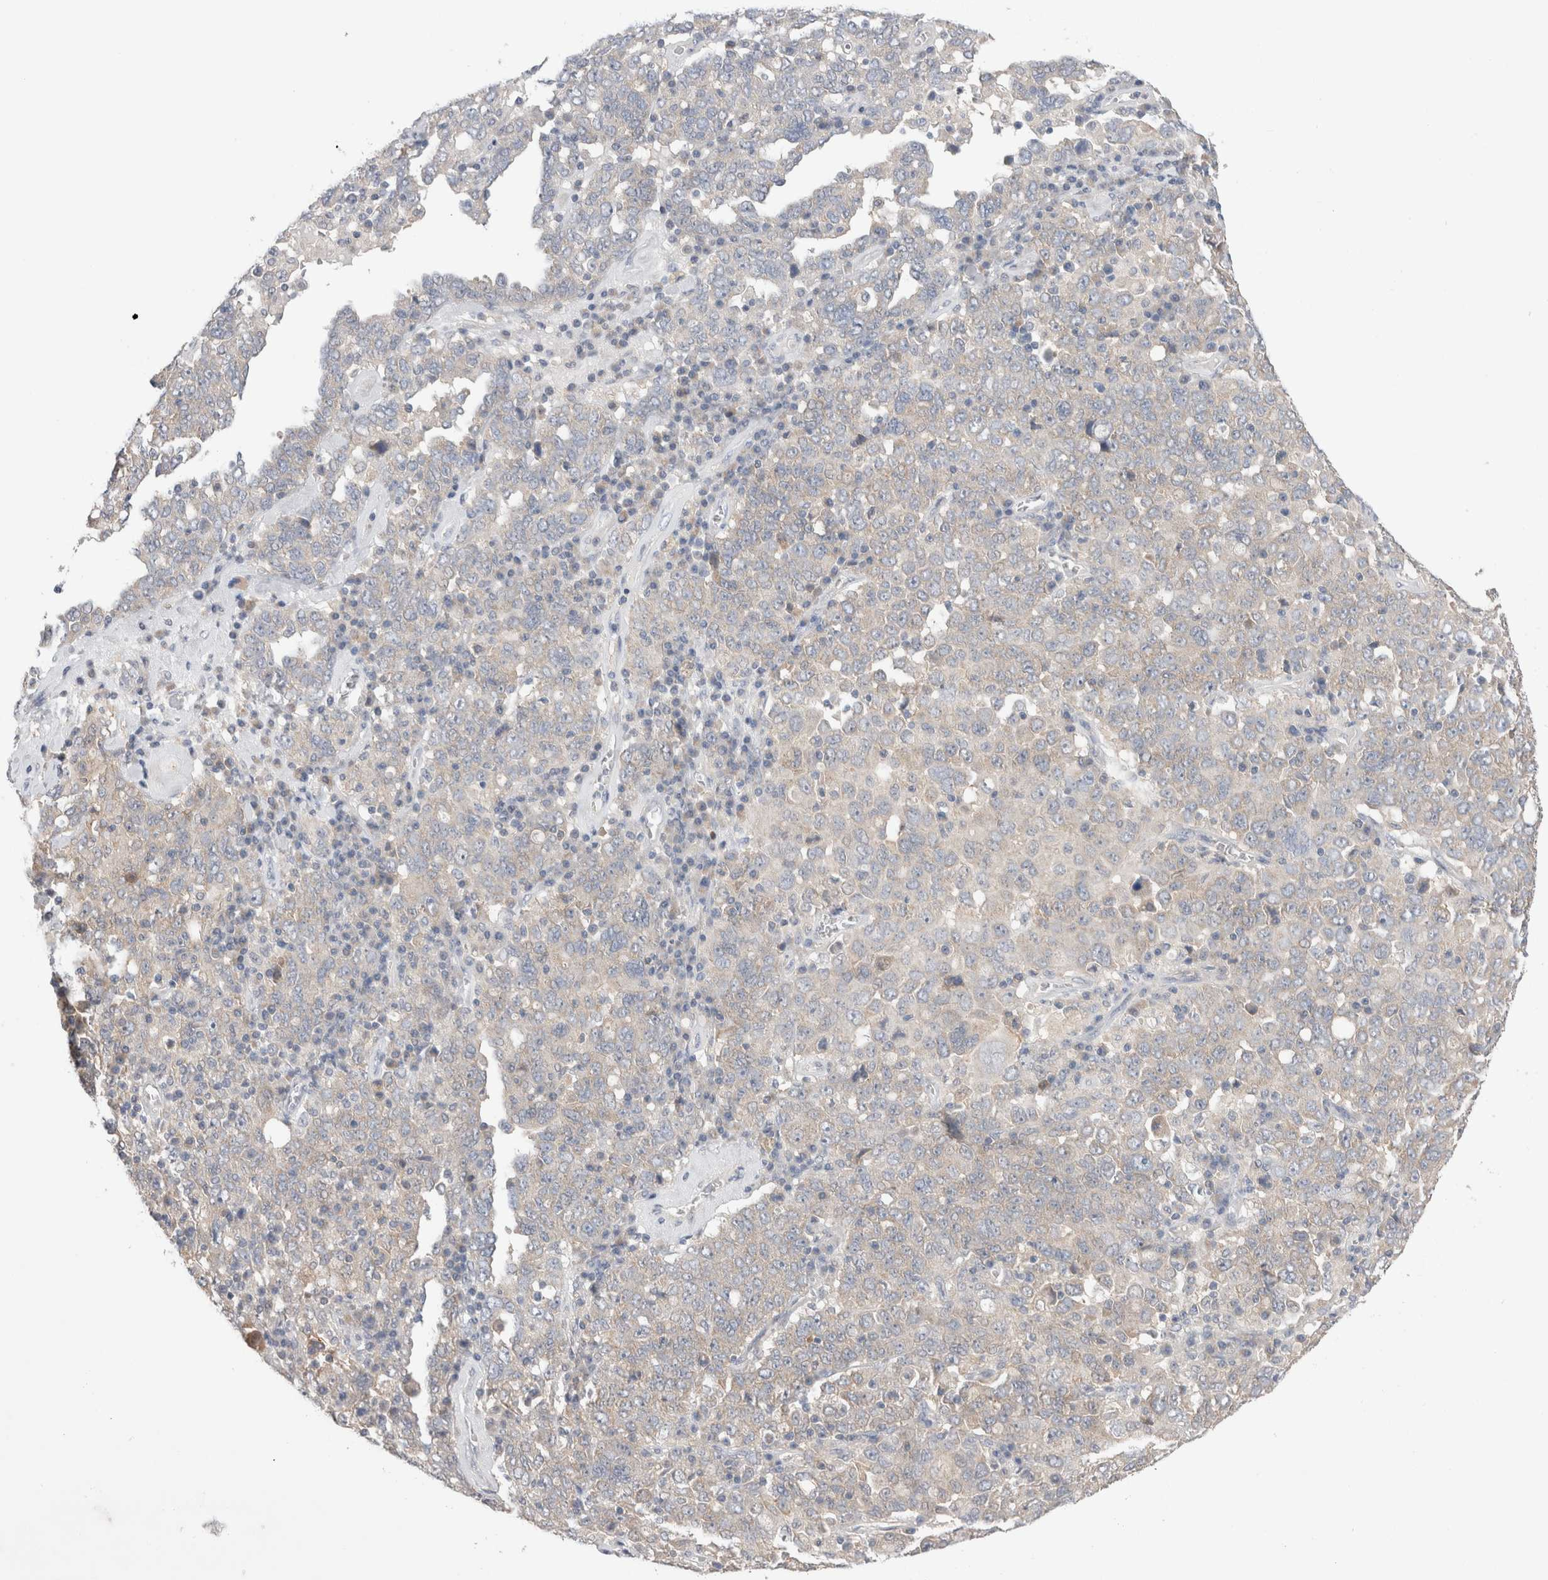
{"staining": {"intensity": "negative", "quantity": "none", "location": "none"}, "tissue": "ovarian cancer", "cell_type": "Tumor cells", "image_type": "cancer", "snomed": [{"axis": "morphology", "description": "Carcinoma, endometroid"}, {"axis": "topography", "description": "Ovary"}], "caption": "Immunohistochemical staining of human ovarian cancer displays no significant staining in tumor cells. (DAB (3,3'-diaminobenzidine) IHC visualized using brightfield microscopy, high magnification).", "gene": "IFT74", "patient": {"sex": "female", "age": 62}}